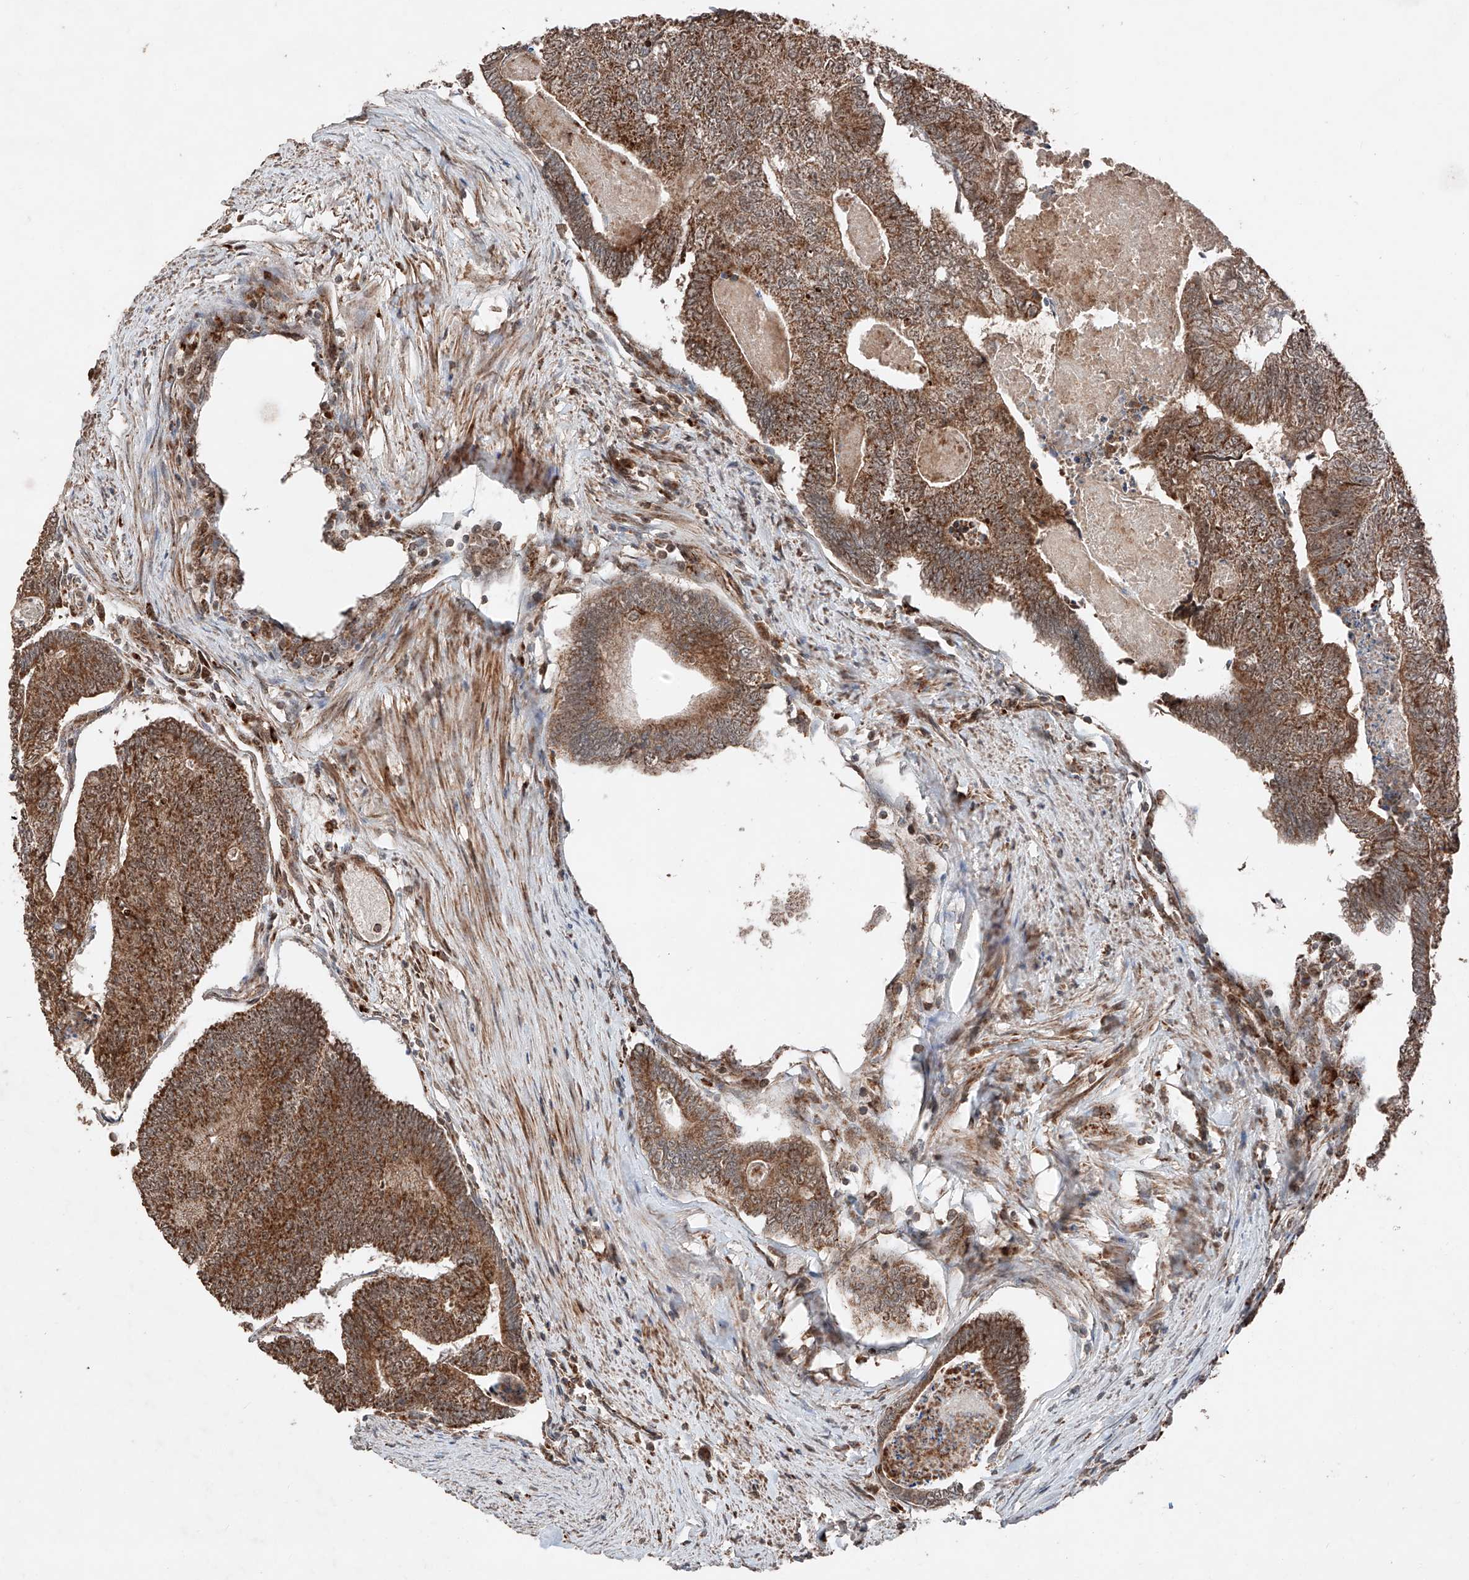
{"staining": {"intensity": "strong", "quantity": ">75%", "location": "cytoplasmic/membranous"}, "tissue": "colorectal cancer", "cell_type": "Tumor cells", "image_type": "cancer", "snomed": [{"axis": "morphology", "description": "Adenocarcinoma, NOS"}, {"axis": "topography", "description": "Colon"}], "caption": "Colorectal cancer stained with a protein marker demonstrates strong staining in tumor cells.", "gene": "ZSCAN29", "patient": {"sex": "female", "age": 67}}